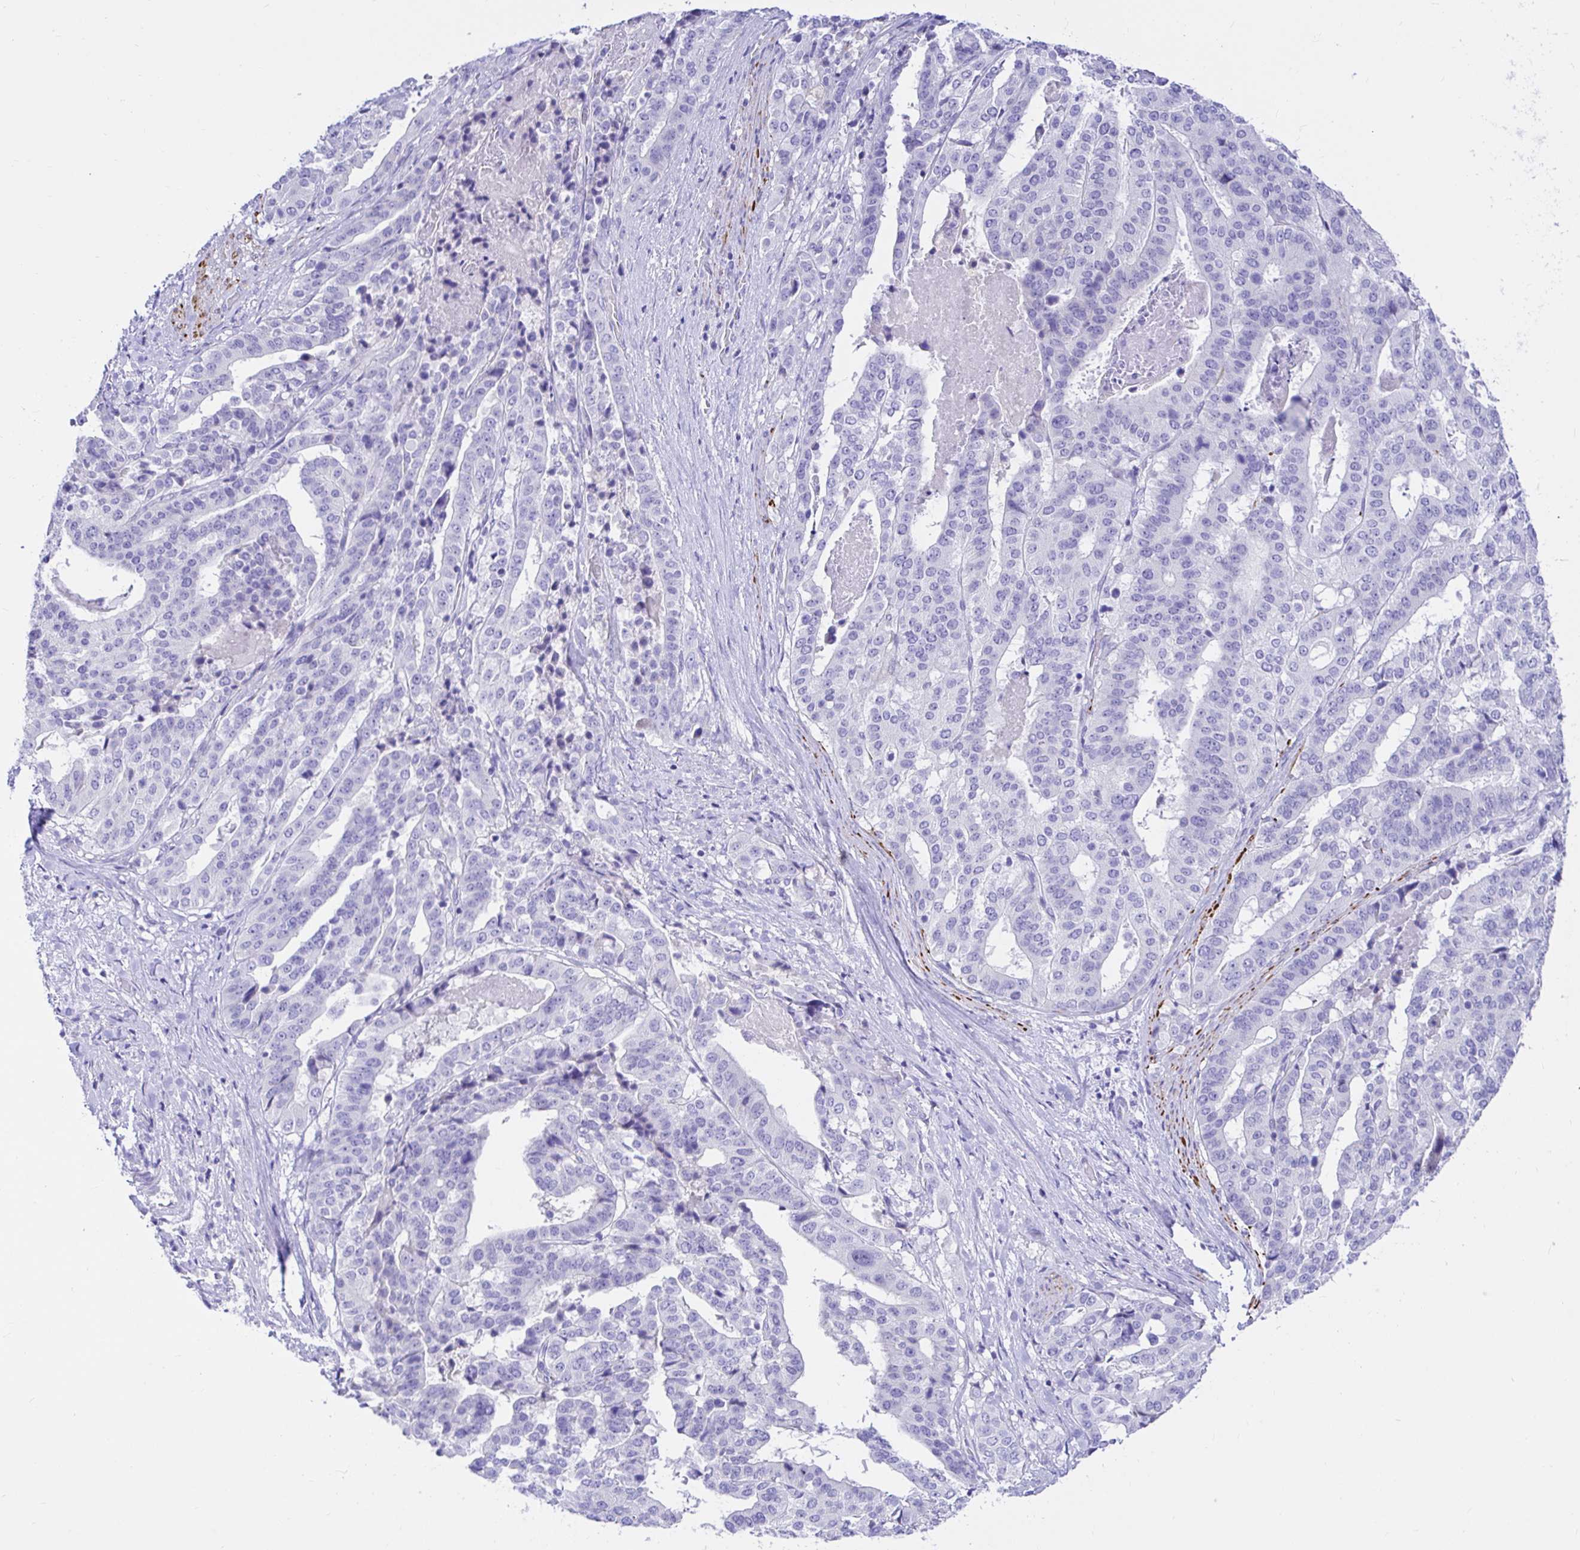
{"staining": {"intensity": "negative", "quantity": "none", "location": "none"}, "tissue": "stomach cancer", "cell_type": "Tumor cells", "image_type": "cancer", "snomed": [{"axis": "morphology", "description": "Adenocarcinoma, NOS"}, {"axis": "topography", "description": "Stomach"}], "caption": "There is no significant expression in tumor cells of adenocarcinoma (stomach).", "gene": "BACE2", "patient": {"sex": "male", "age": 48}}